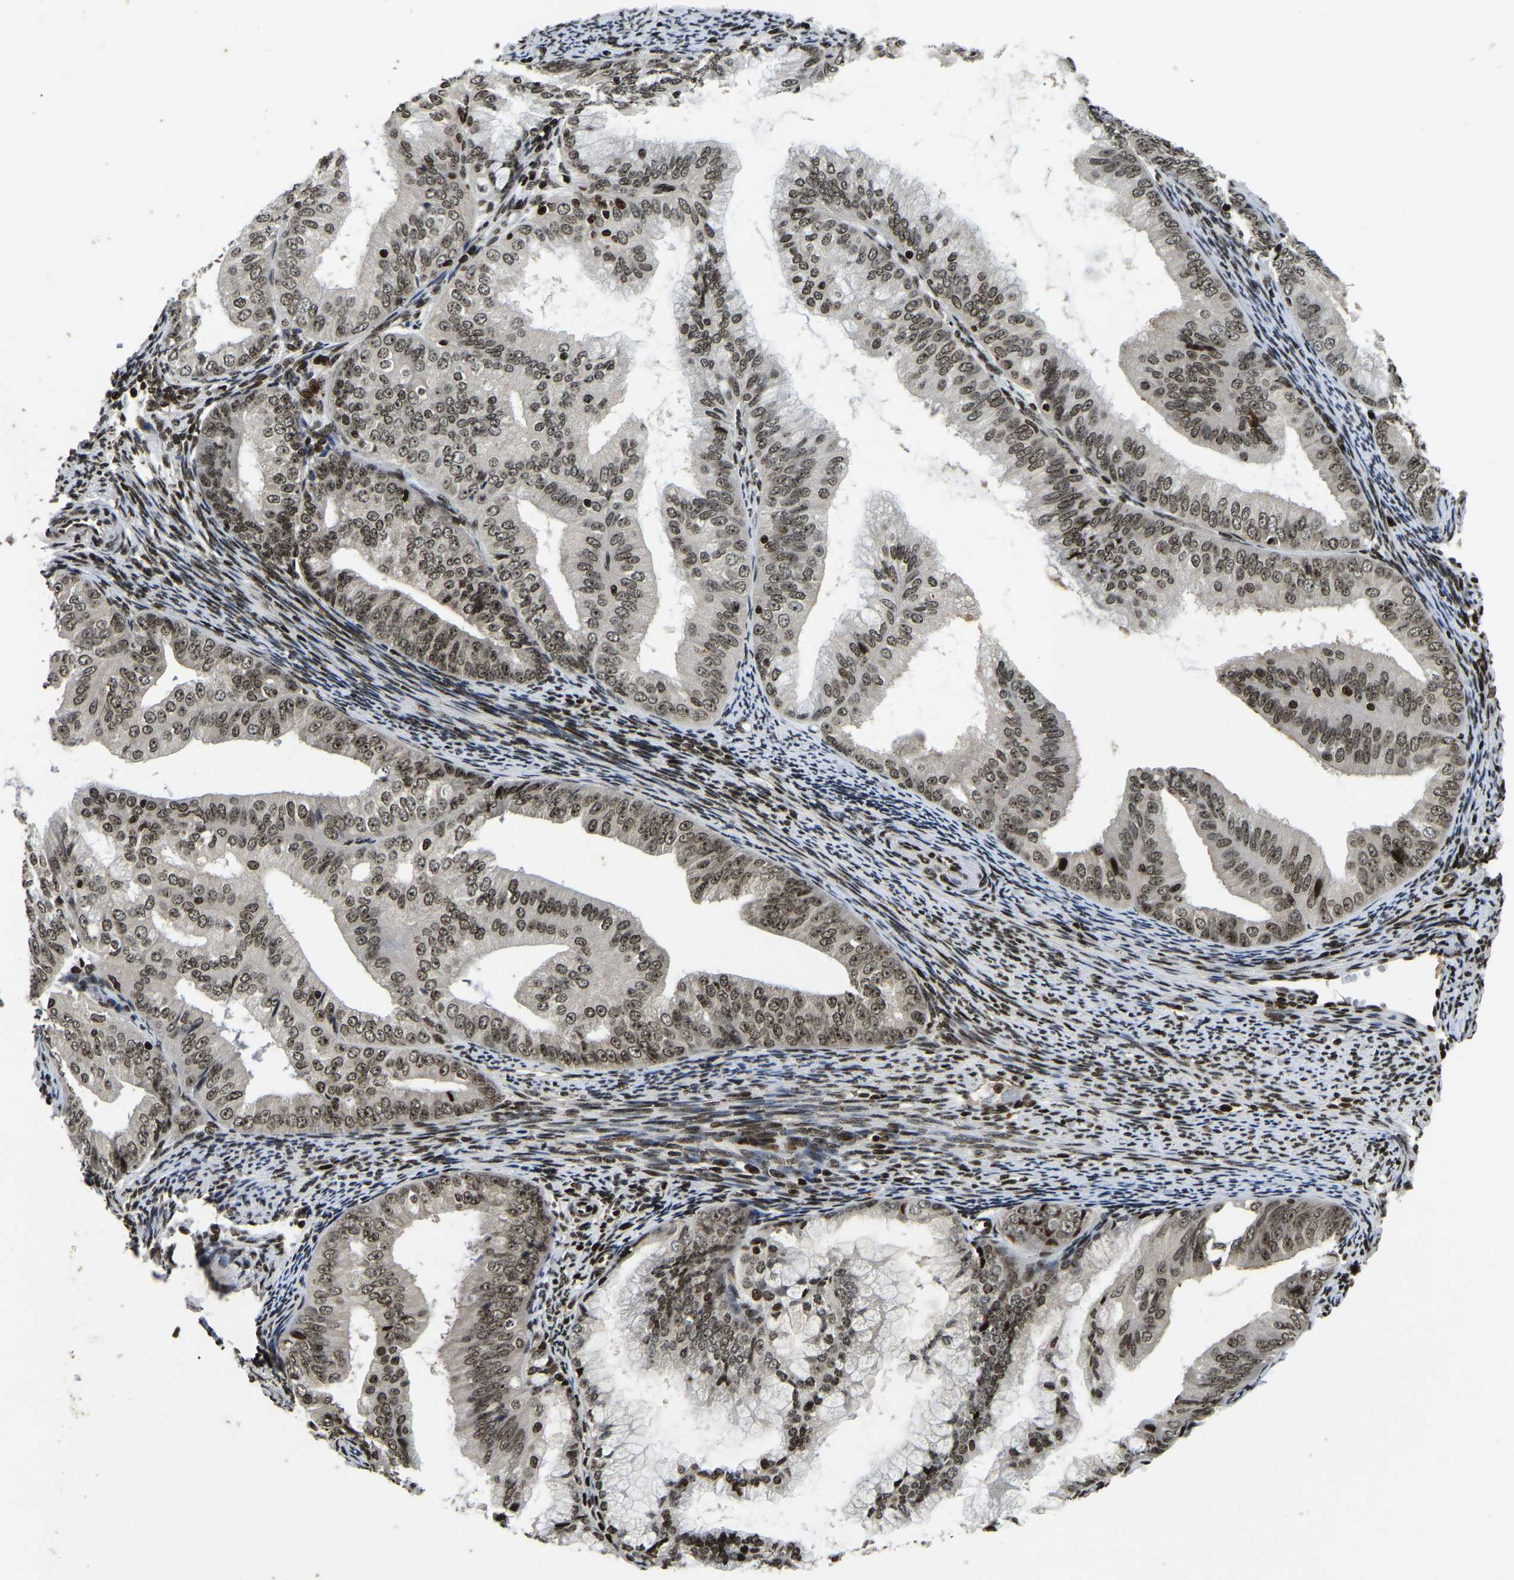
{"staining": {"intensity": "moderate", "quantity": ">75%", "location": "nuclear"}, "tissue": "endometrial cancer", "cell_type": "Tumor cells", "image_type": "cancer", "snomed": [{"axis": "morphology", "description": "Adenocarcinoma, NOS"}, {"axis": "topography", "description": "Endometrium"}], "caption": "A micrograph showing moderate nuclear expression in approximately >75% of tumor cells in endometrial cancer, as visualized by brown immunohistochemical staining.", "gene": "LRRC61", "patient": {"sex": "female", "age": 63}}